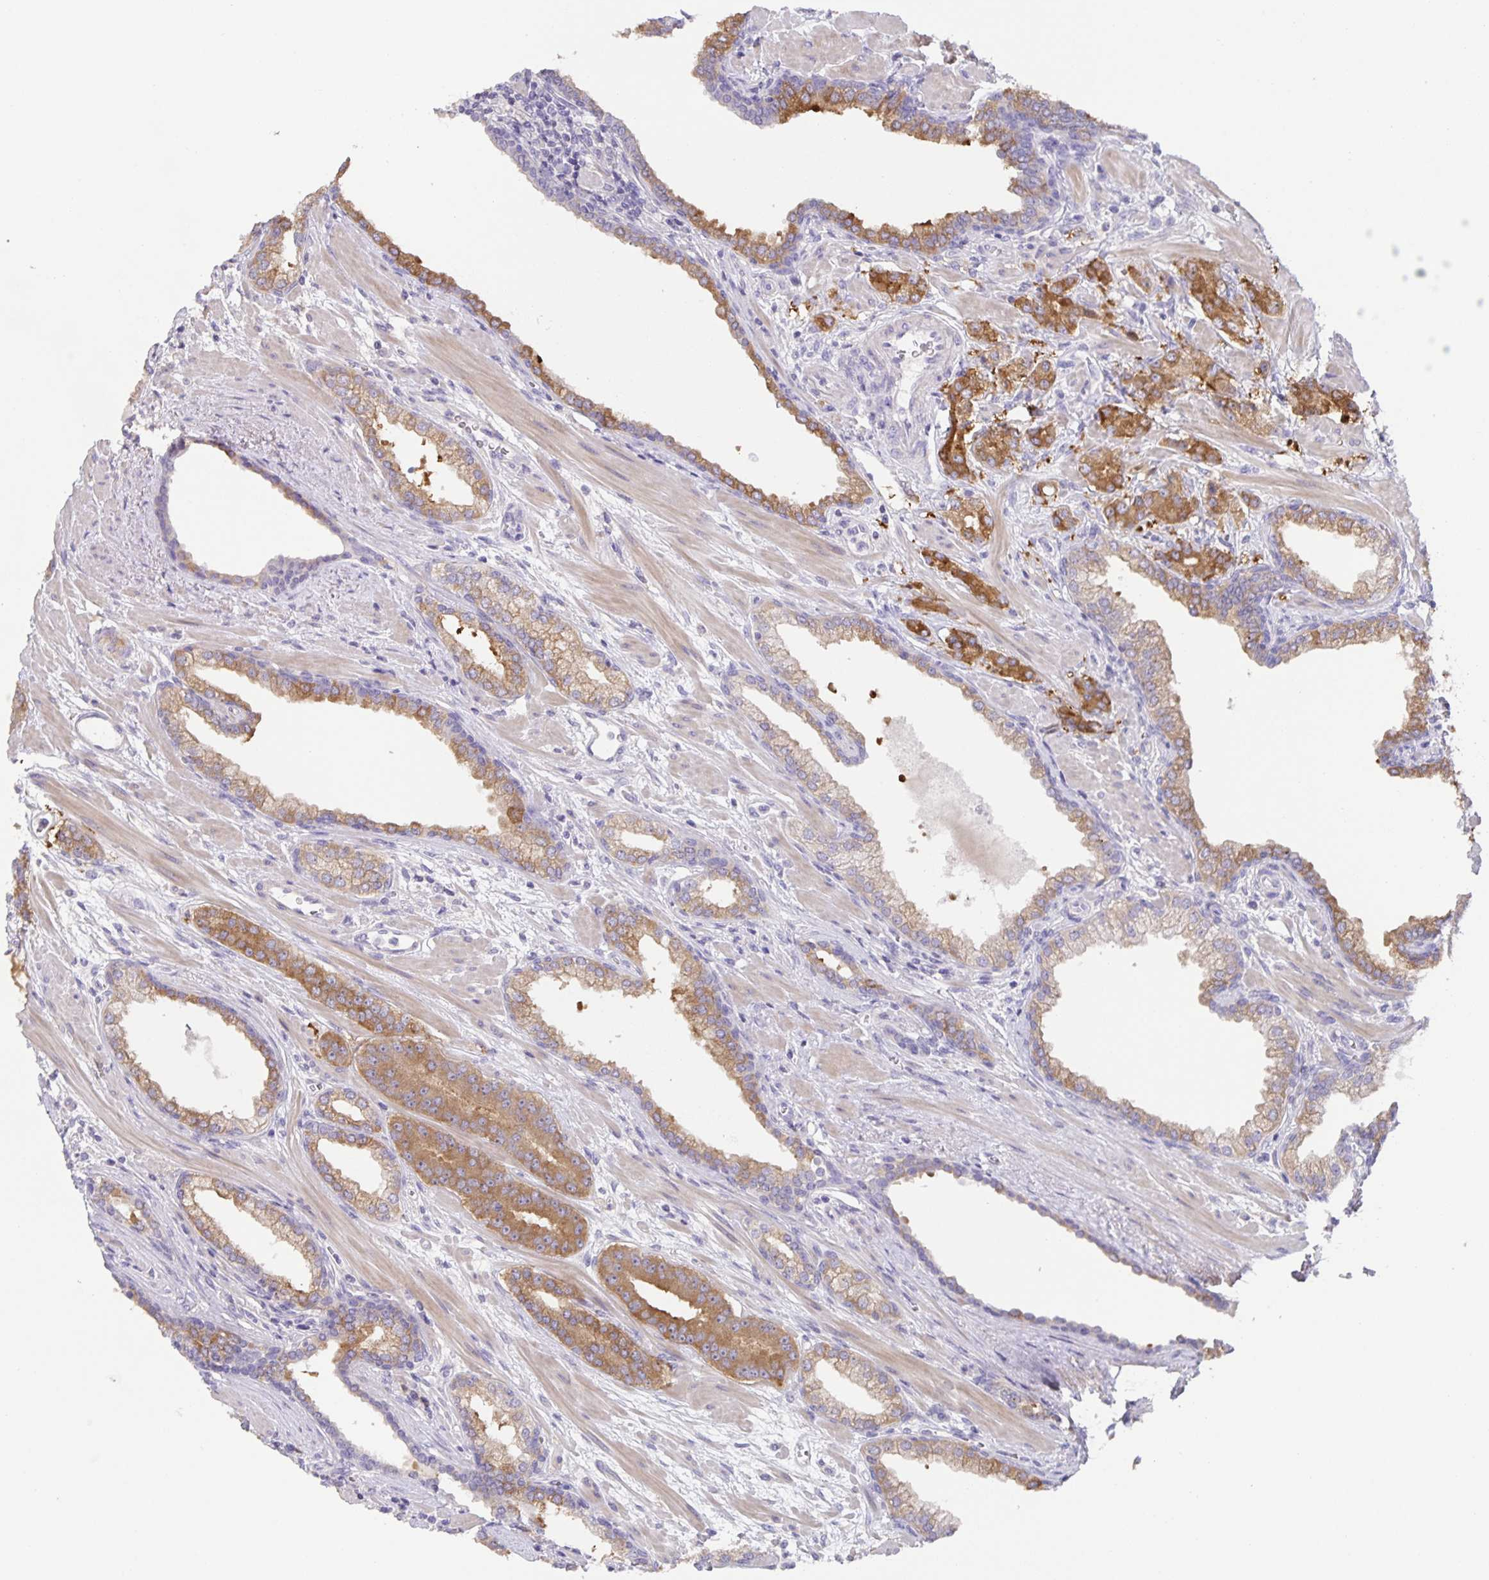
{"staining": {"intensity": "moderate", "quantity": ">75%", "location": "cytoplasmic/membranous"}, "tissue": "prostate cancer", "cell_type": "Tumor cells", "image_type": "cancer", "snomed": [{"axis": "morphology", "description": "Adenocarcinoma, High grade"}, {"axis": "topography", "description": "Prostate"}], "caption": "Tumor cells demonstrate medium levels of moderate cytoplasmic/membranous expression in about >75% of cells in prostate adenocarcinoma (high-grade). (brown staining indicates protein expression, while blue staining denotes nuclei).", "gene": "PRR36", "patient": {"sex": "male", "age": 60}}